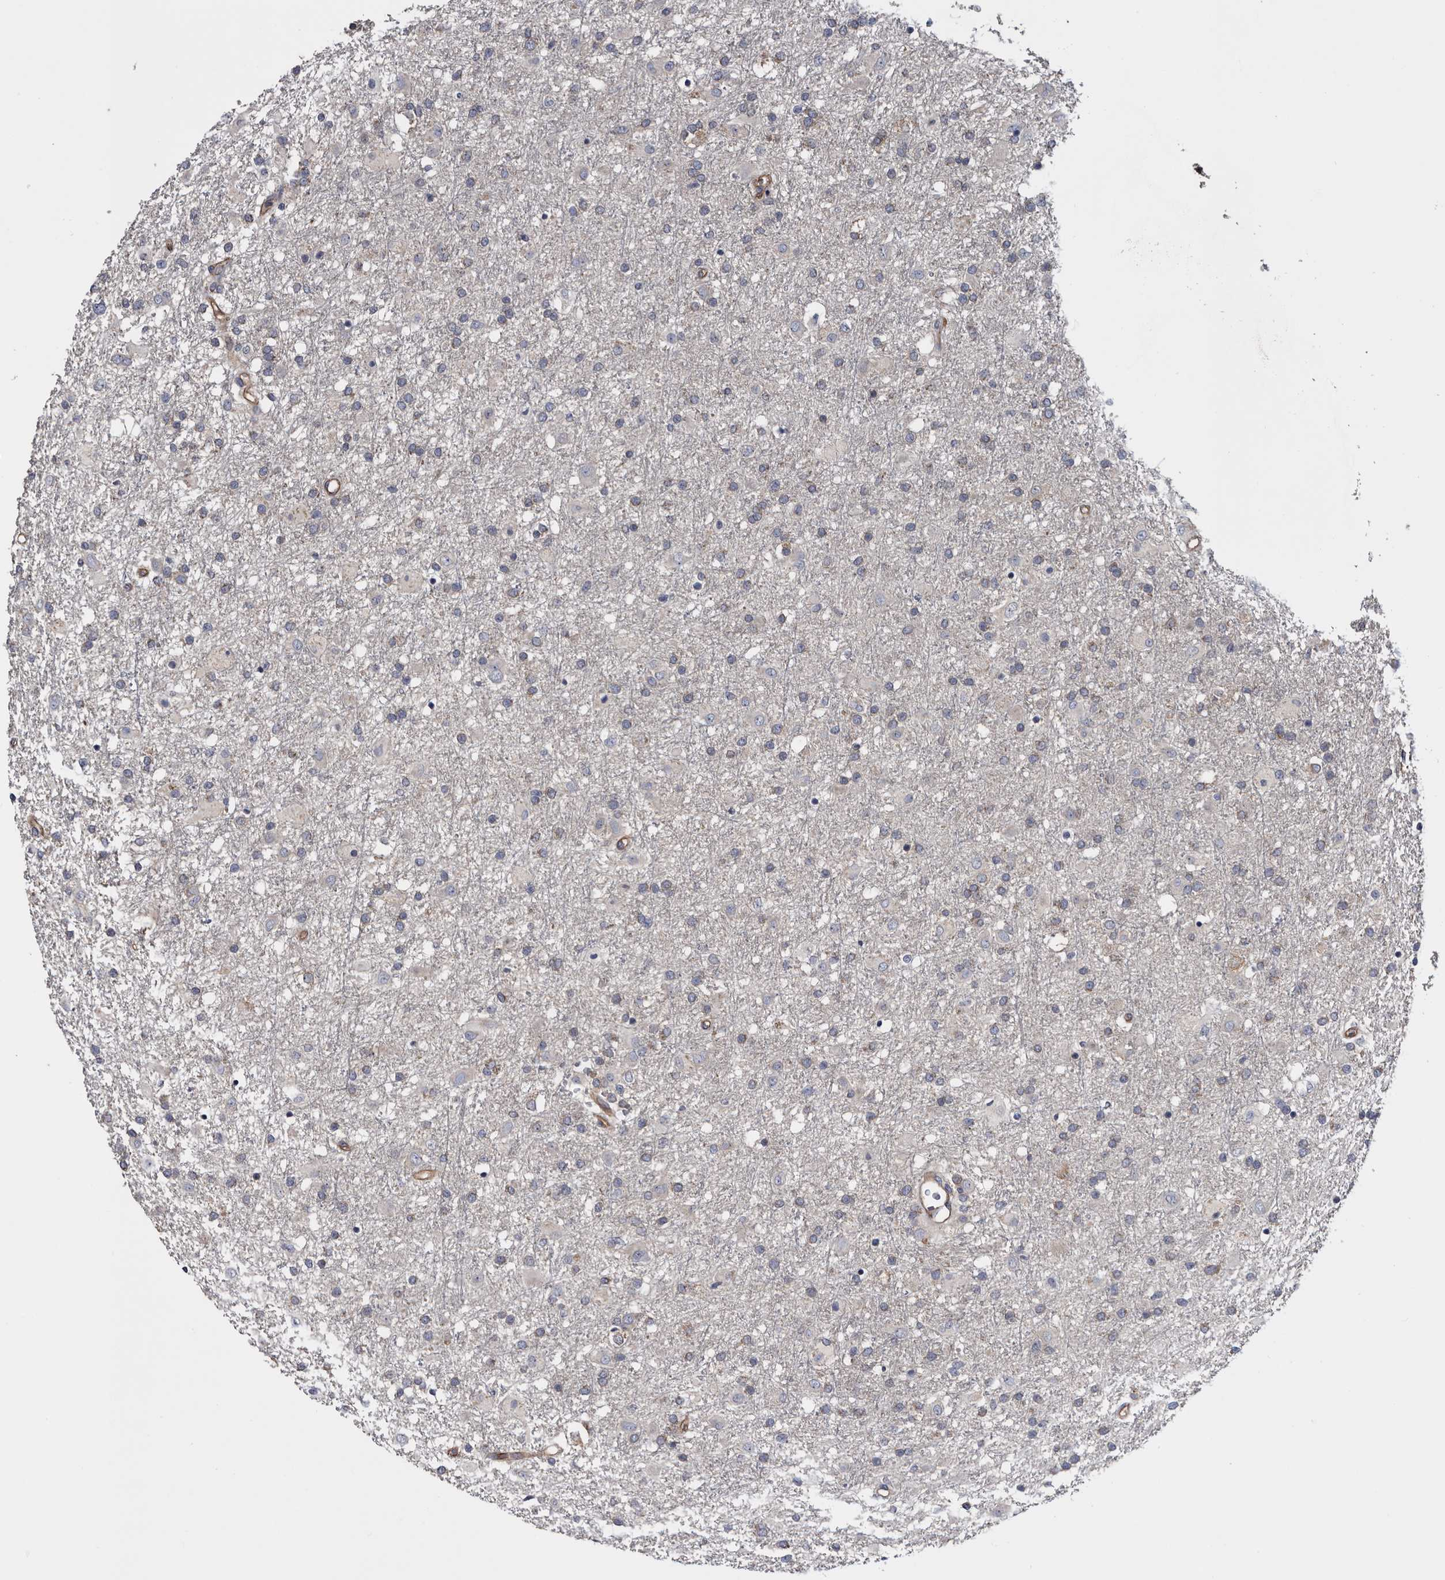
{"staining": {"intensity": "negative", "quantity": "none", "location": "none"}, "tissue": "glioma", "cell_type": "Tumor cells", "image_type": "cancer", "snomed": [{"axis": "morphology", "description": "Glioma, malignant, Low grade"}, {"axis": "topography", "description": "Brain"}], "caption": "Histopathology image shows no protein positivity in tumor cells of glioma tissue.", "gene": "TSPAN17", "patient": {"sex": "male", "age": 65}}